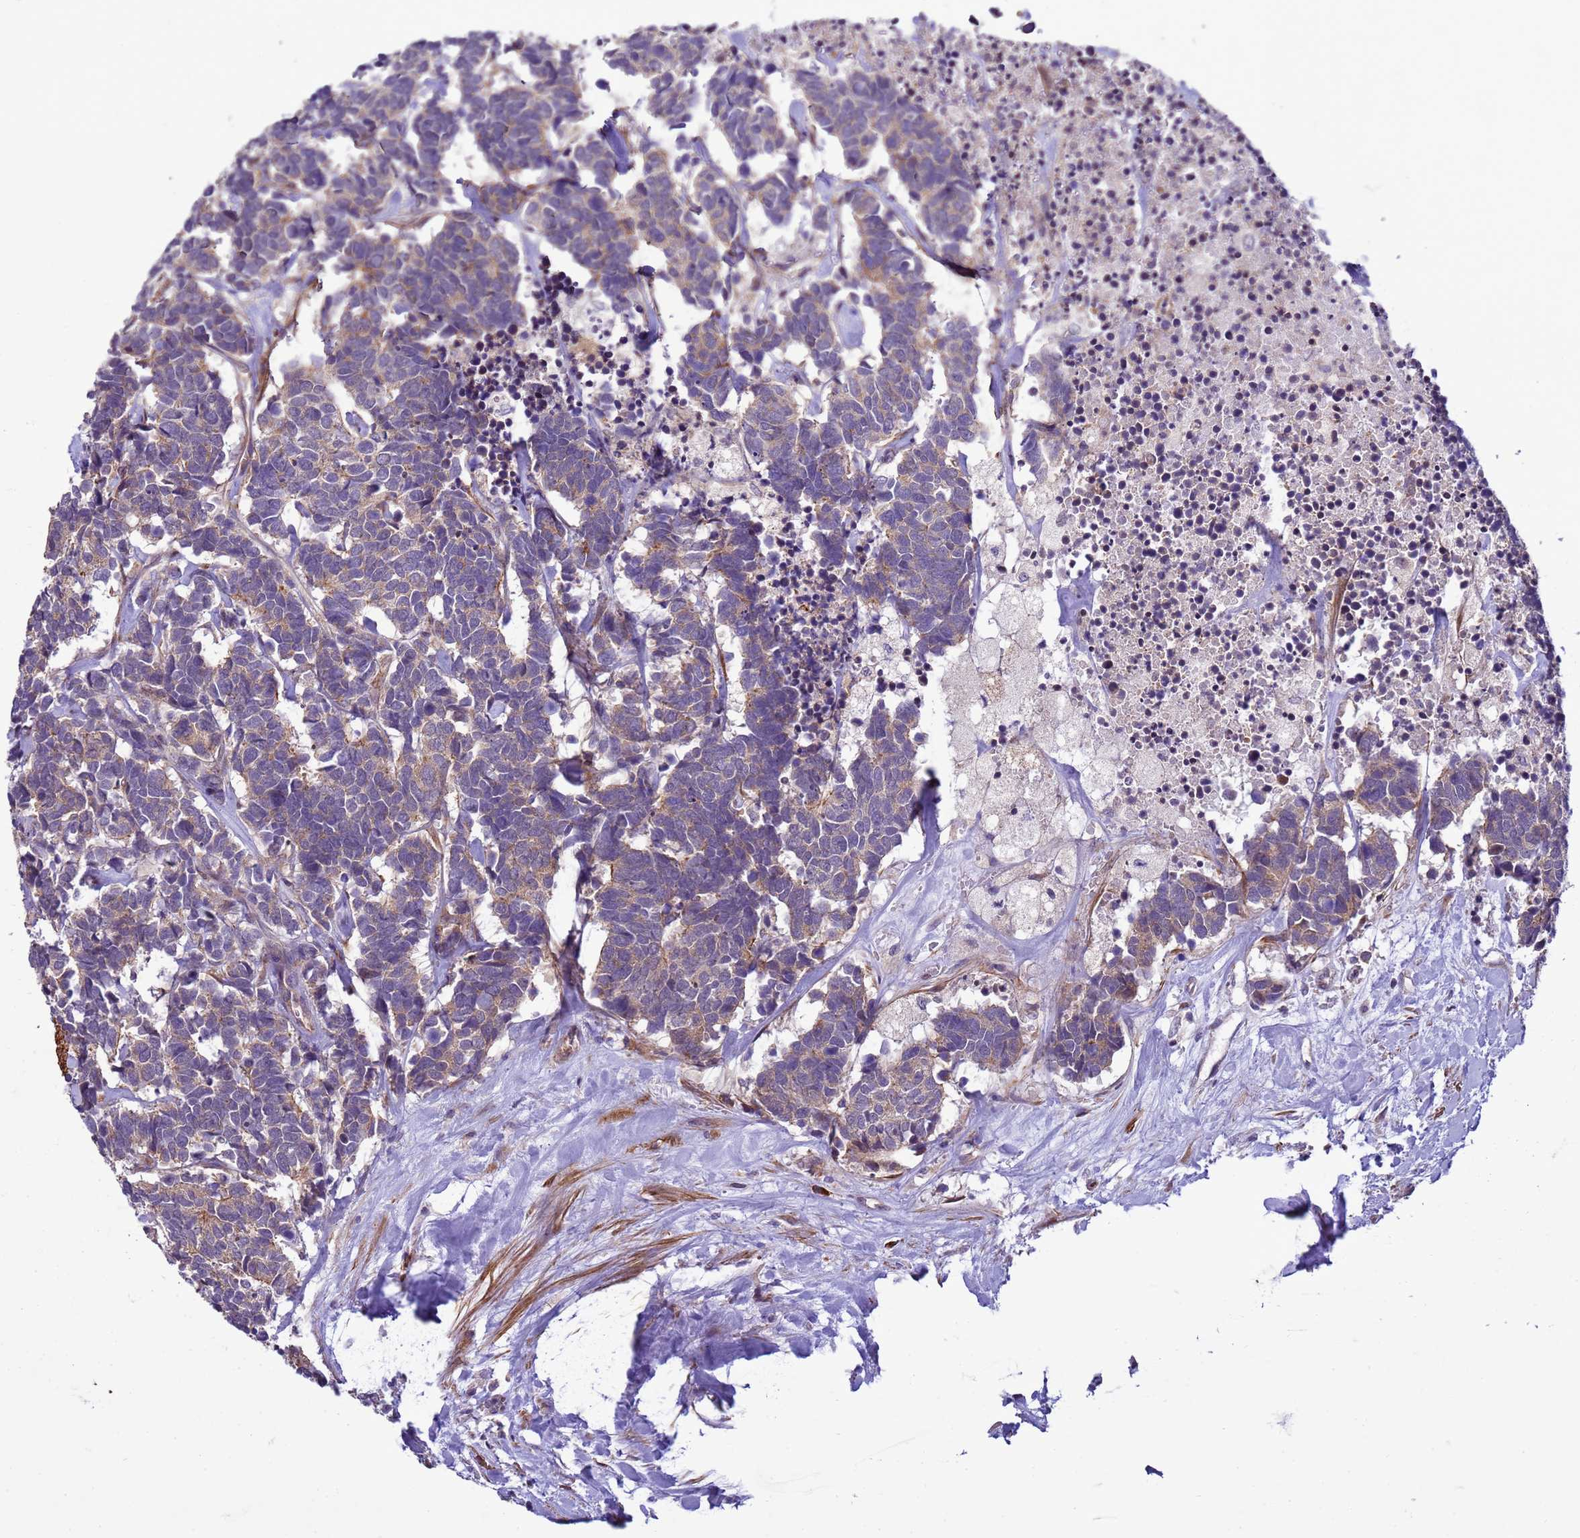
{"staining": {"intensity": "moderate", "quantity": "25%-75%", "location": "cytoplasmic/membranous"}, "tissue": "carcinoid", "cell_type": "Tumor cells", "image_type": "cancer", "snomed": [{"axis": "morphology", "description": "Carcinoma, NOS"}, {"axis": "morphology", "description": "Carcinoid, malignant, NOS"}, {"axis": "topography", "description": "Urinary bladder"}], "caption": "This photomicrograph exhibits immunohistochemistry (IHC) staining of carcinoid, with medium moderate cytoplasmic/membranous staining in approximately 25%-75% of tumor cells.", "gene": "GEN1", "patient": {"sex": "male", "age": 57}}